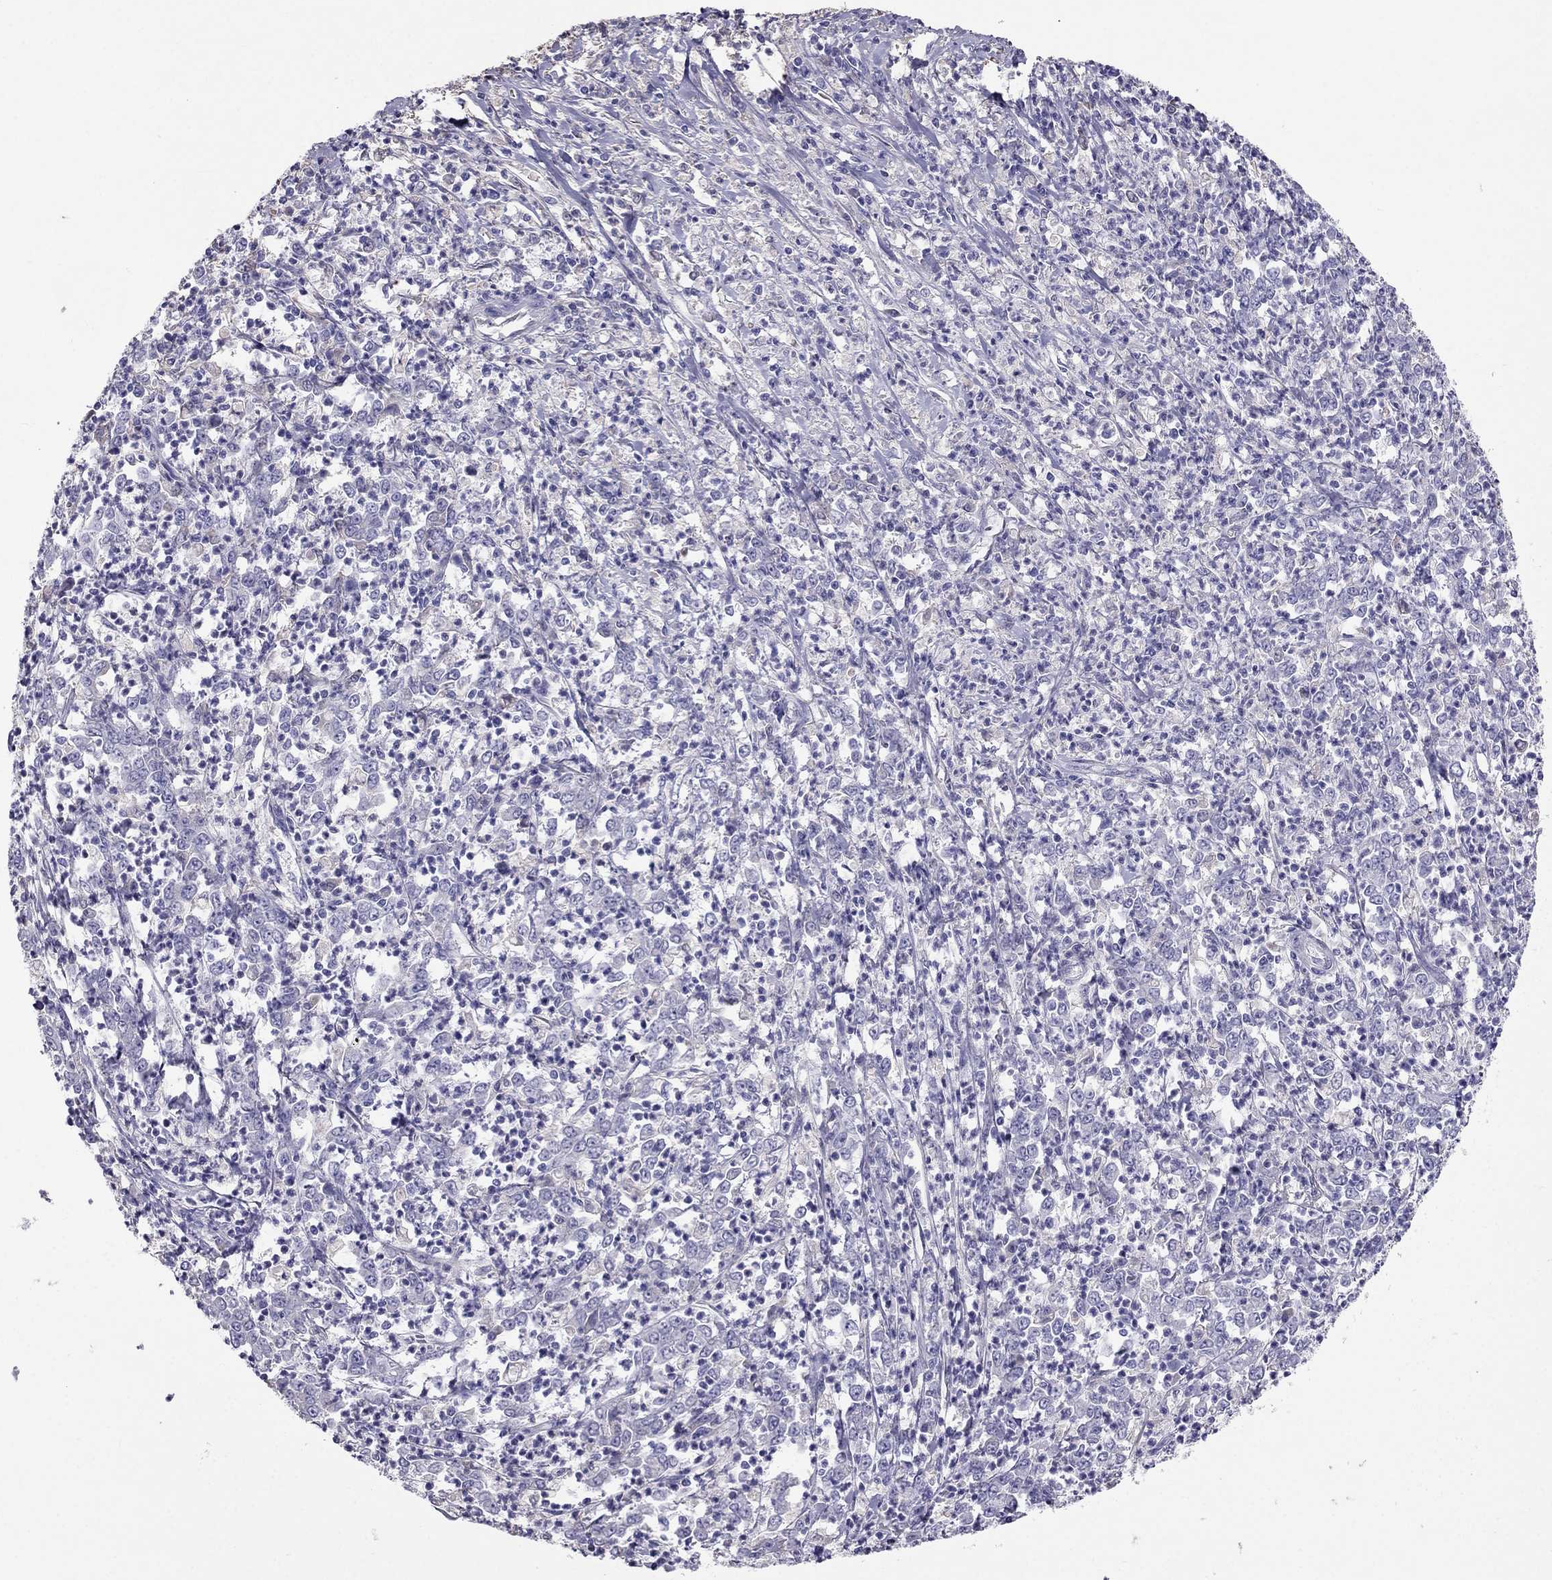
{"staining": {"intensity": "negative", "quantity": "none", "location": "none"}, "tissue": "stomach cancer", "cell_type": "Tumor cells", "image_type": "cancer", "snomed": [{"axis": "morphology", "description": "Adenocarcinoma, NOS"}, {"axis": "topography", "description": "Stomach, lower"}], "caption": "This is an IHC photomicrograph of stomach cancer. There is no staining in tumor cells.", "gene": "TBC1D21", "patient": {"sex": "female", "age": 71}}